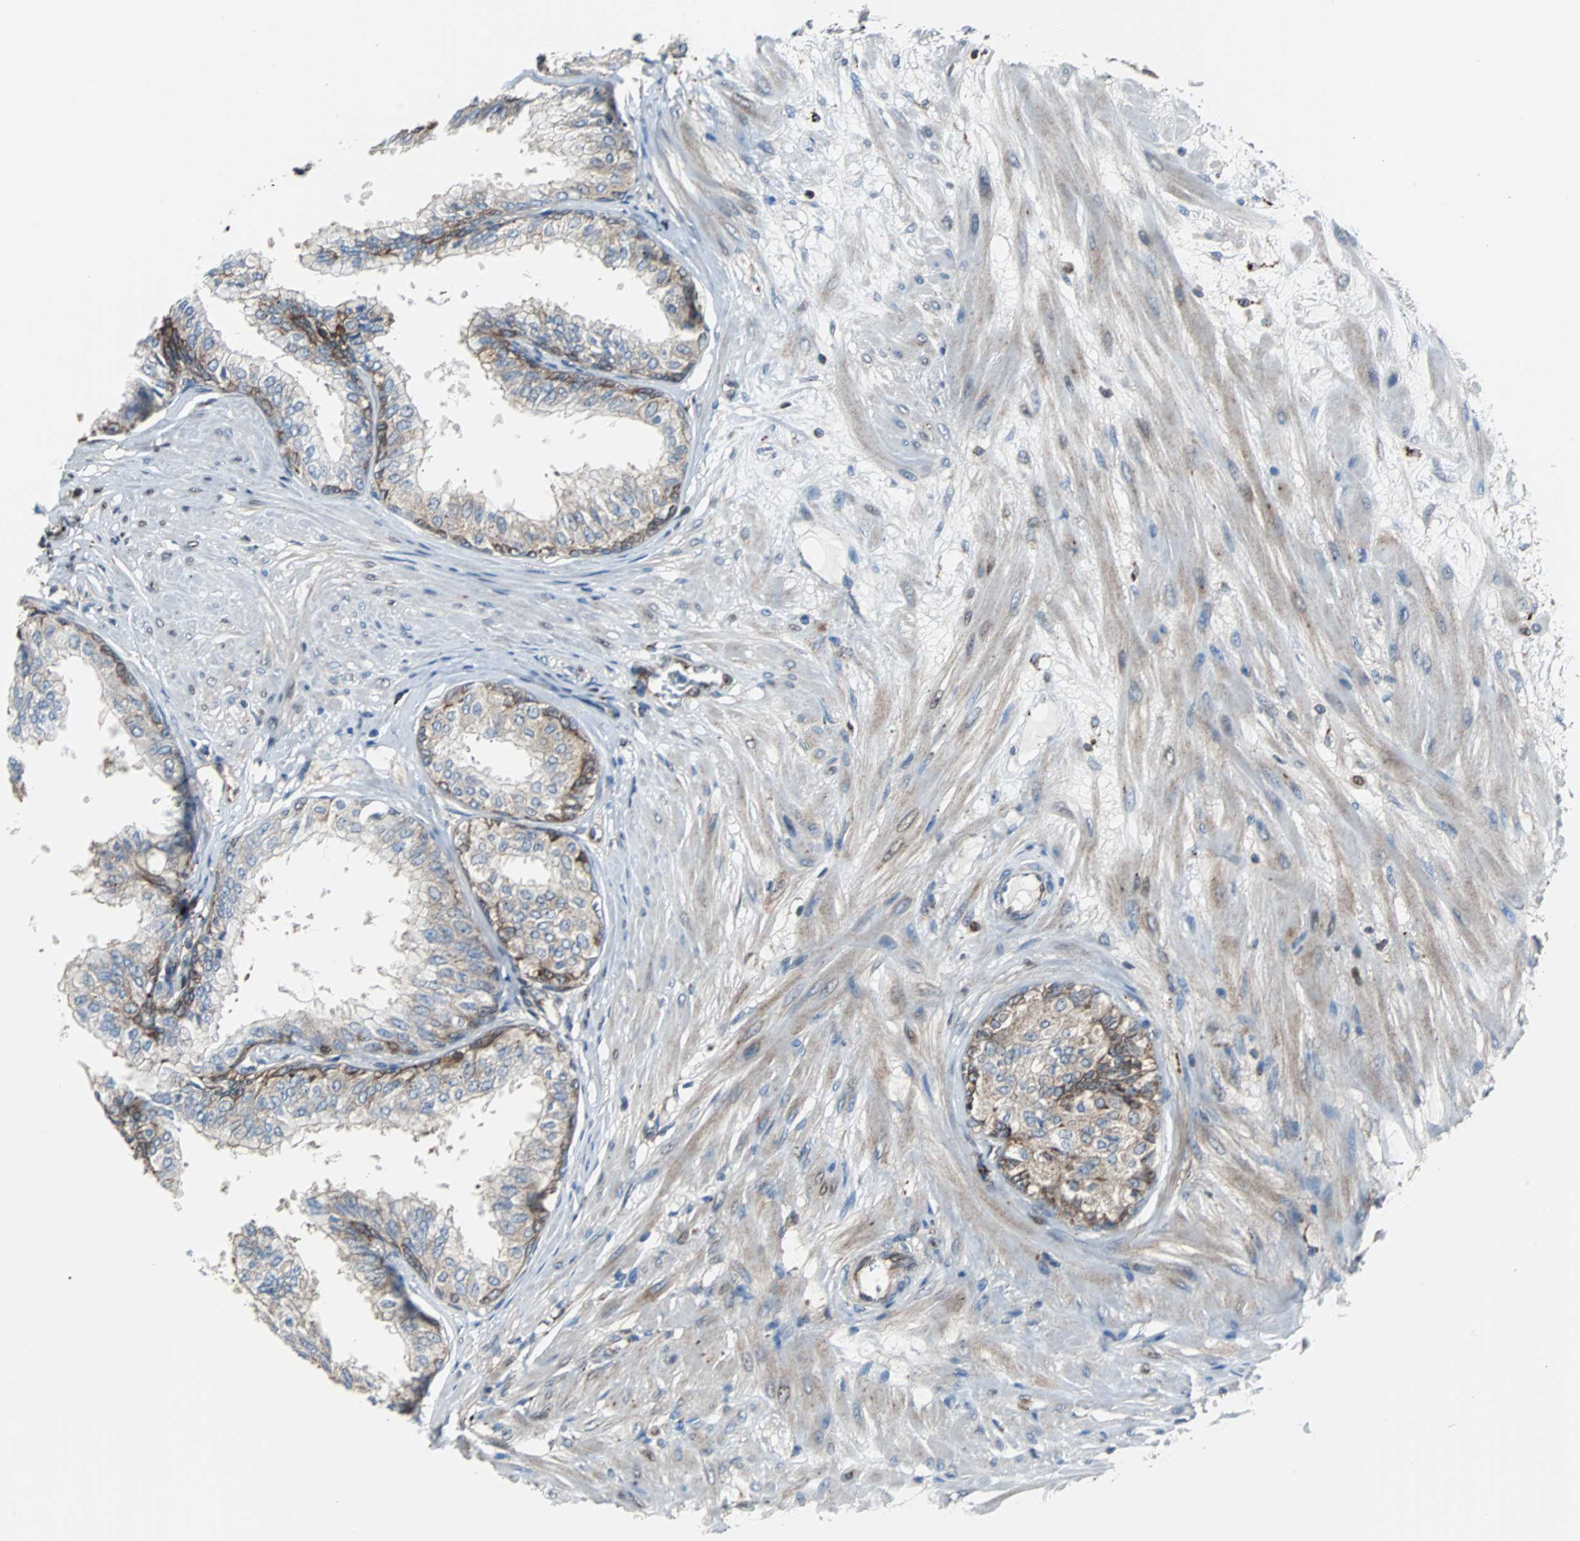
{"staining": {"intensity": "moderate", "quantity": "25%-75%", "location": "cytoplasmic/membranous"}, "tissue": "prostate", "cell_type": "Glandular cells", "image_type": "normal", "snomed": [{"axis": "morphology", "description": "Normal tissue, NOS"}, {"axis": "topography", "description": "Prostate"}, {"axis": "topography", "description": "Seminal veicle"}], "caption": "IHC of normal human prostate displays medium levels of moderate cytoplasmic/membranous staining in about 25%-75% of glandular cells.", "gene": "RELA", "patient": {"sex": "male", "age": 60}}